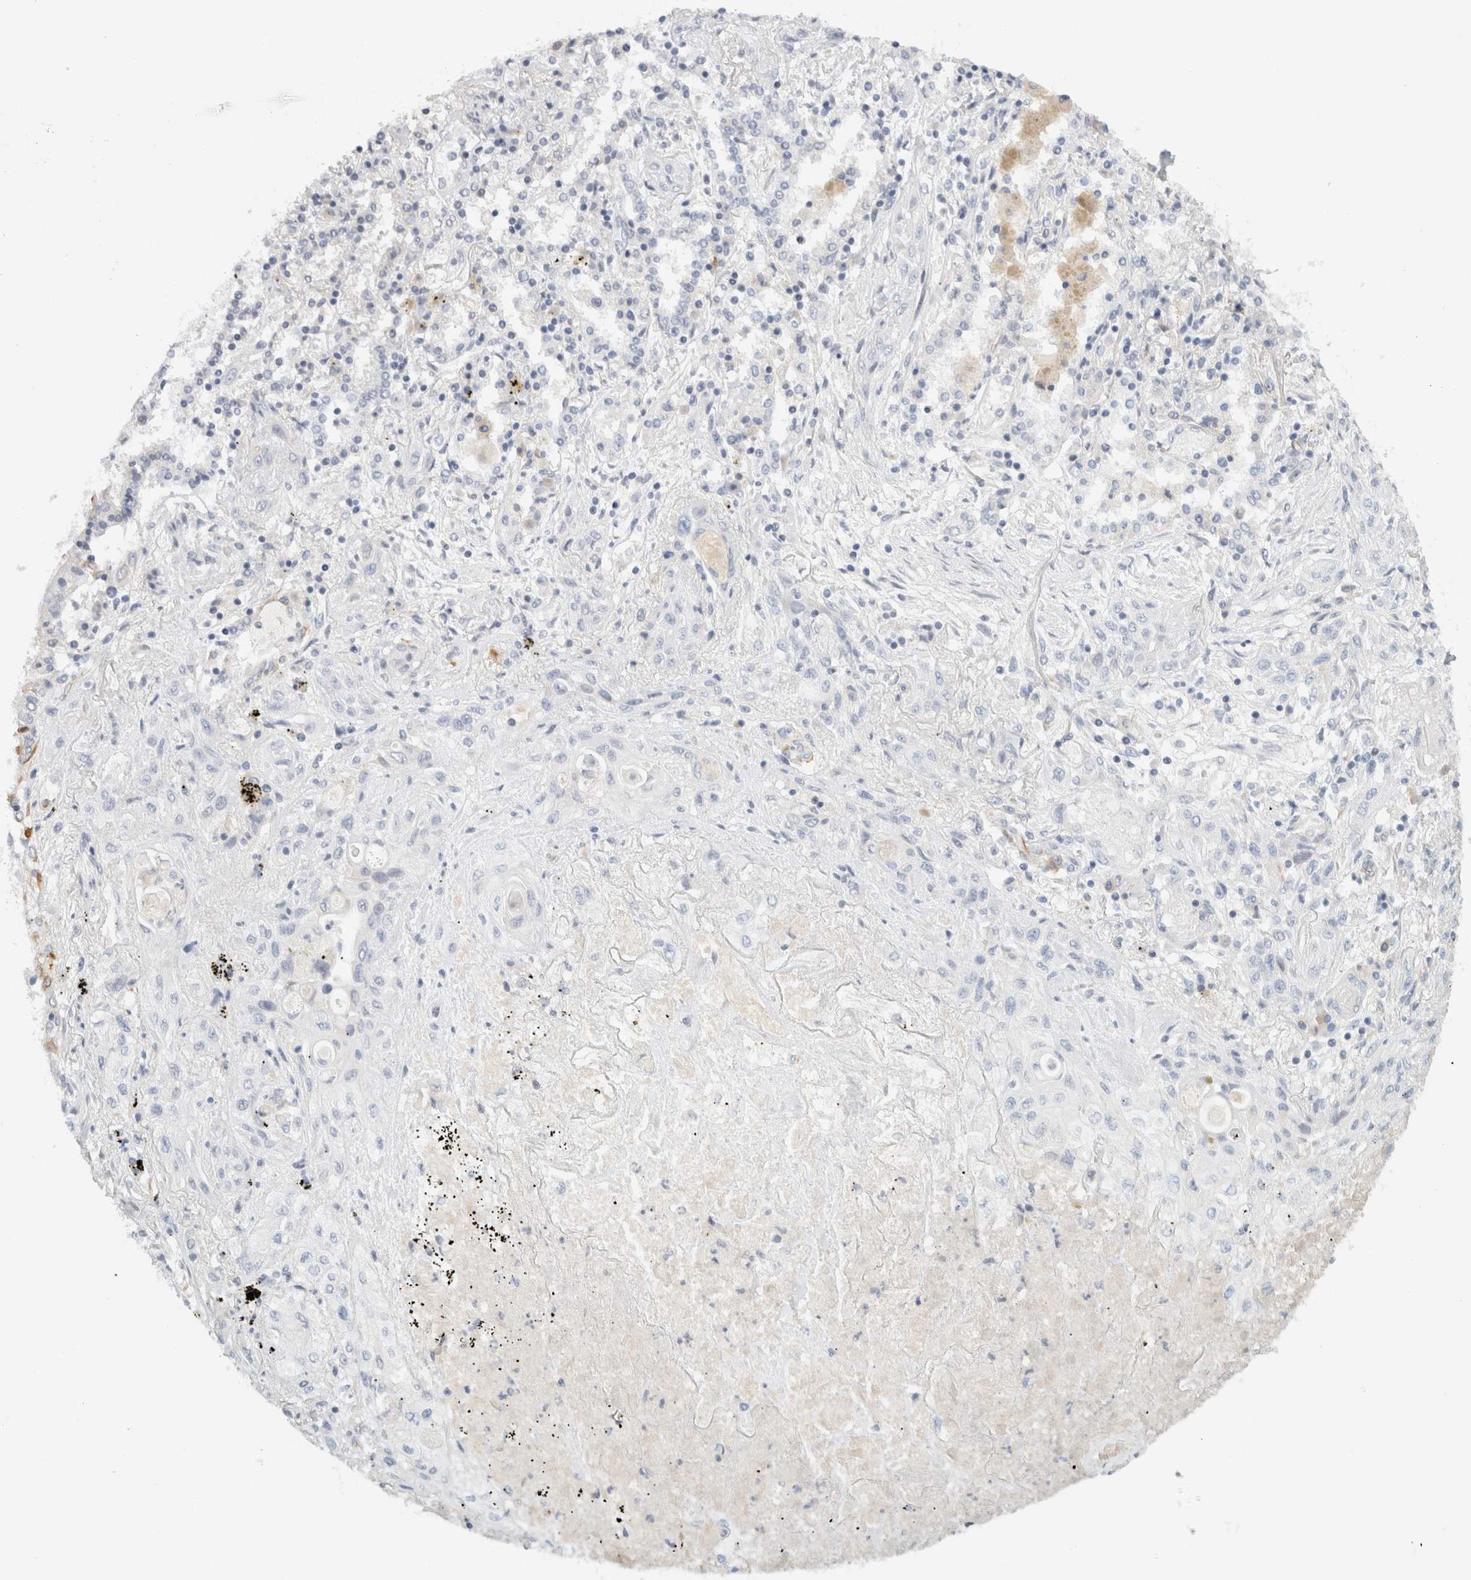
{"staining": {"intensity": "negative", "quantity": "none", "location": "none"}, "tissue": "lung cancer", "cell_type": "Tumor cells", "image_type": "cancer", "snomed": [{"axis": "morphology", "description": "Squamous cell carcinoma, NOS"}, {"axis": "topography", "description": "Lung"}], "caption": "IHC micrograph of lung cancer (squamous cell carcinoma) stained for a protein (brown), which demonstrates no expression in tumor cells.", "gene": "STK31", "patient": {"sex": "female", "age": 47}}